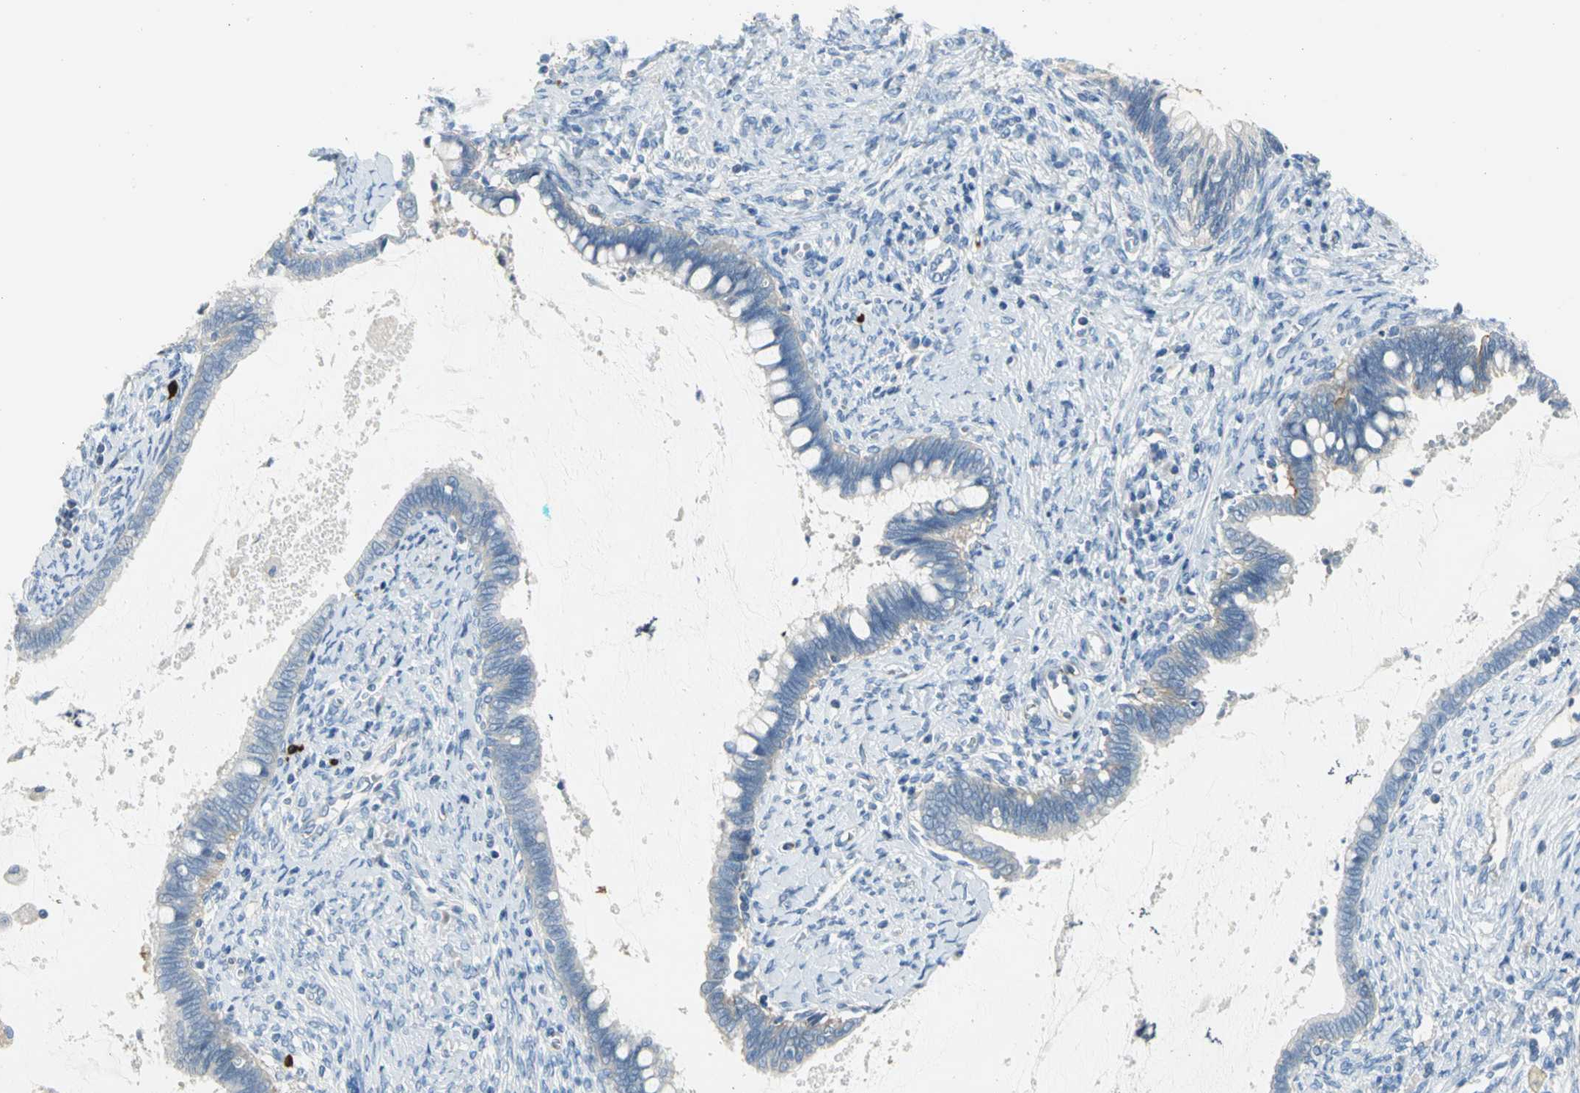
{"staining": {"intensity": "weak", "quantity": "<25%", "location": "cytoplasmic/membranous"}, "tissue": "cervical cancer", "cell_type": "Tumor cells", "image_type": "cancer", "snomed": [{"axis": "morphology", "description": "Adenocarcinoma, NOS"}, {"axis": "topography", "description": "Cervix"}], "caption": "Tumor cells show no significant protein positivity in cervical cancer (adenocarcinoma). (Stains: DAB immunohistochemistry with hematoxylin counter stain, Microscopy: brightfield microscopy at high magnification).", "gene": "ALOX15", "patient": {"sex": "female", "age": 44}}